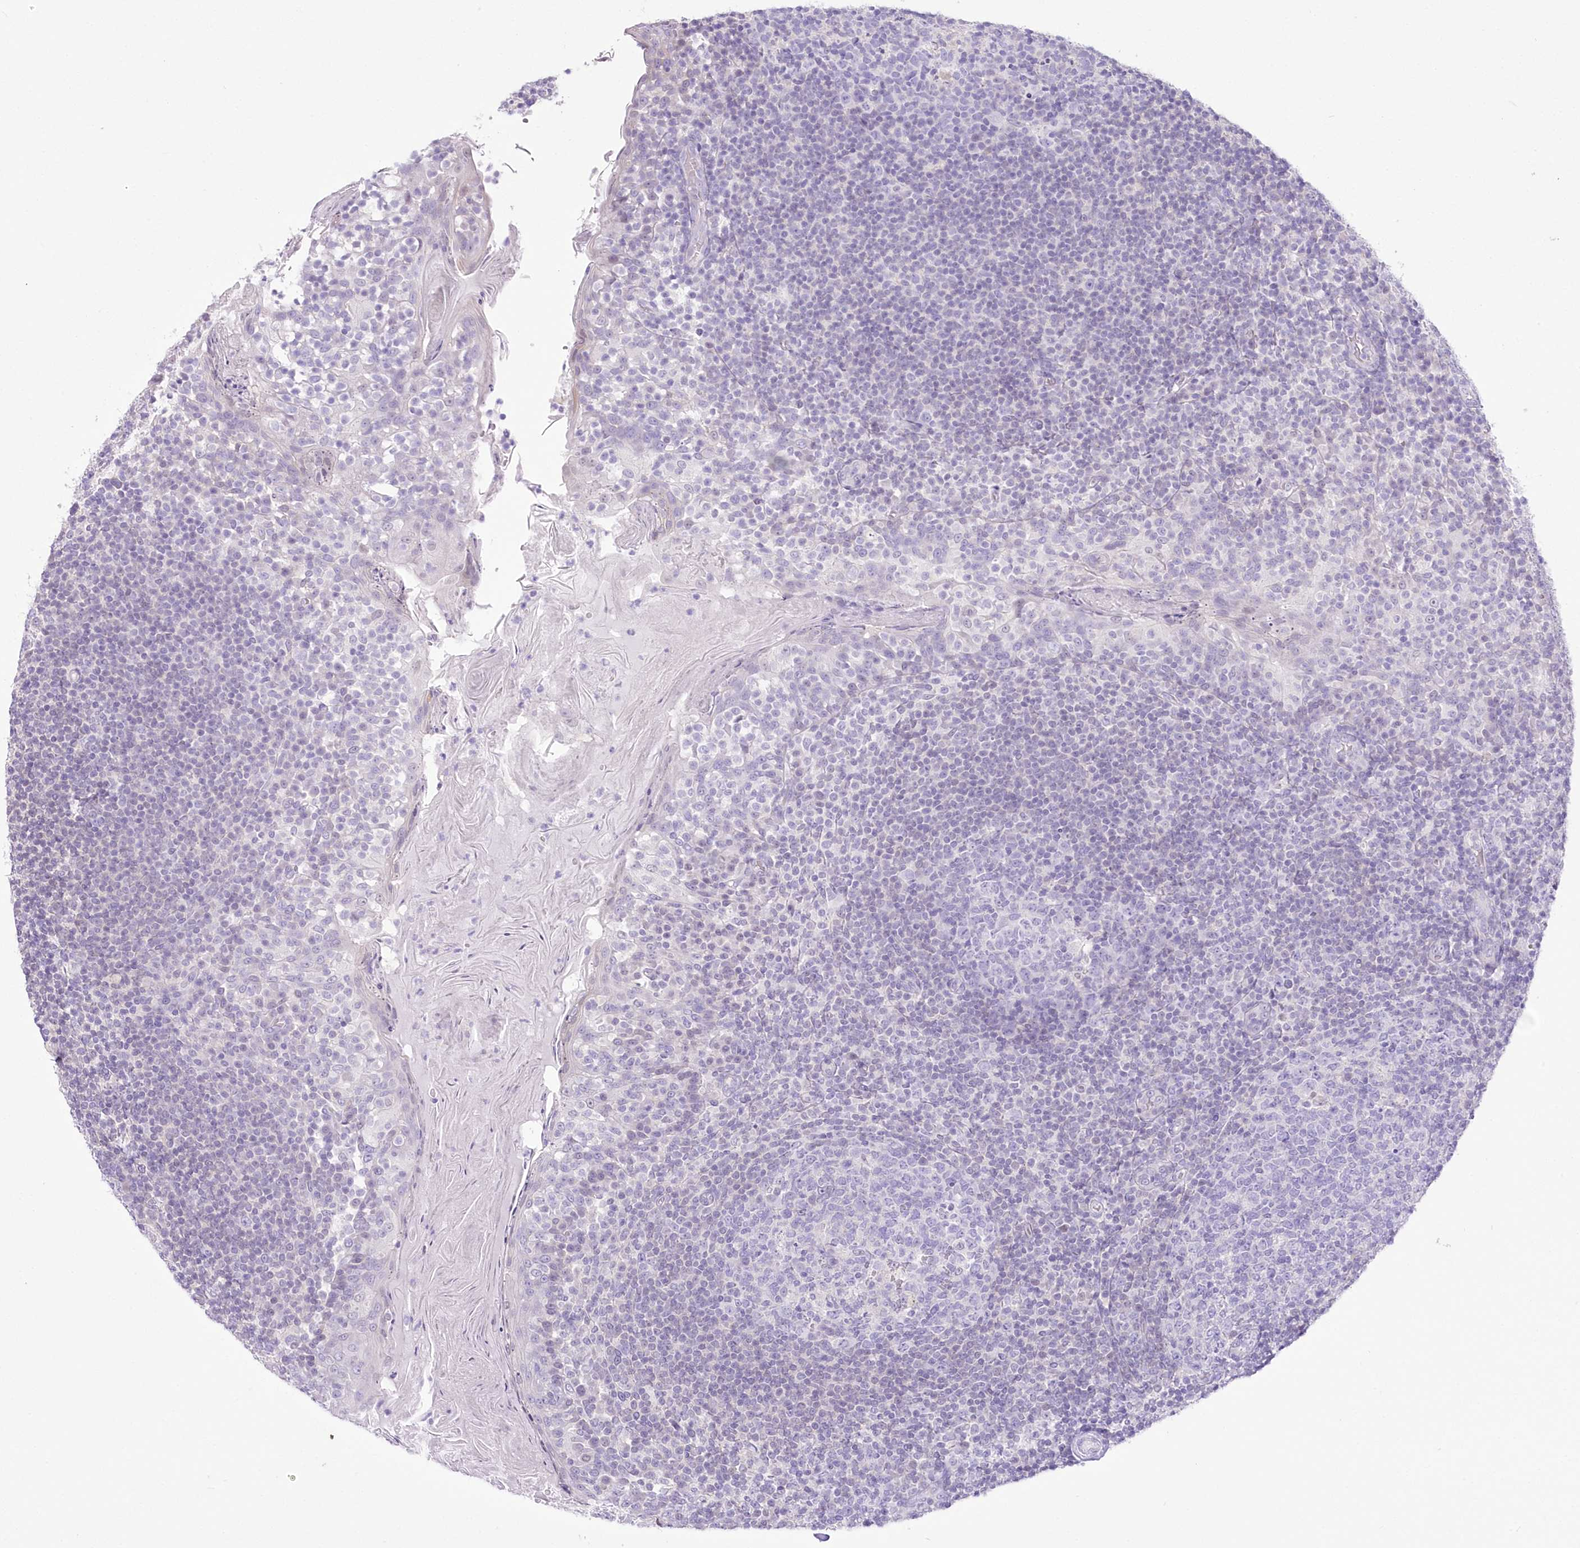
{"staining": {"intensity": "negative", "quantity": "none", "location": "none"}, "tissue": "tonsil", "cell_type": "Germinal center cells", "image_type": "normal", "snomed": [{"axis": "morphology", "description": "Normal tissue, NOS"}, {"axis": "topography", "description": "Tonsil"}], "caption": "This is an immunohistochemistry (IHC) photomicrograph of normal human tonsil. There is no expression in germinal center cells.", "gene": "UBA6", "patient": {"sex": "female", "age": 19}}